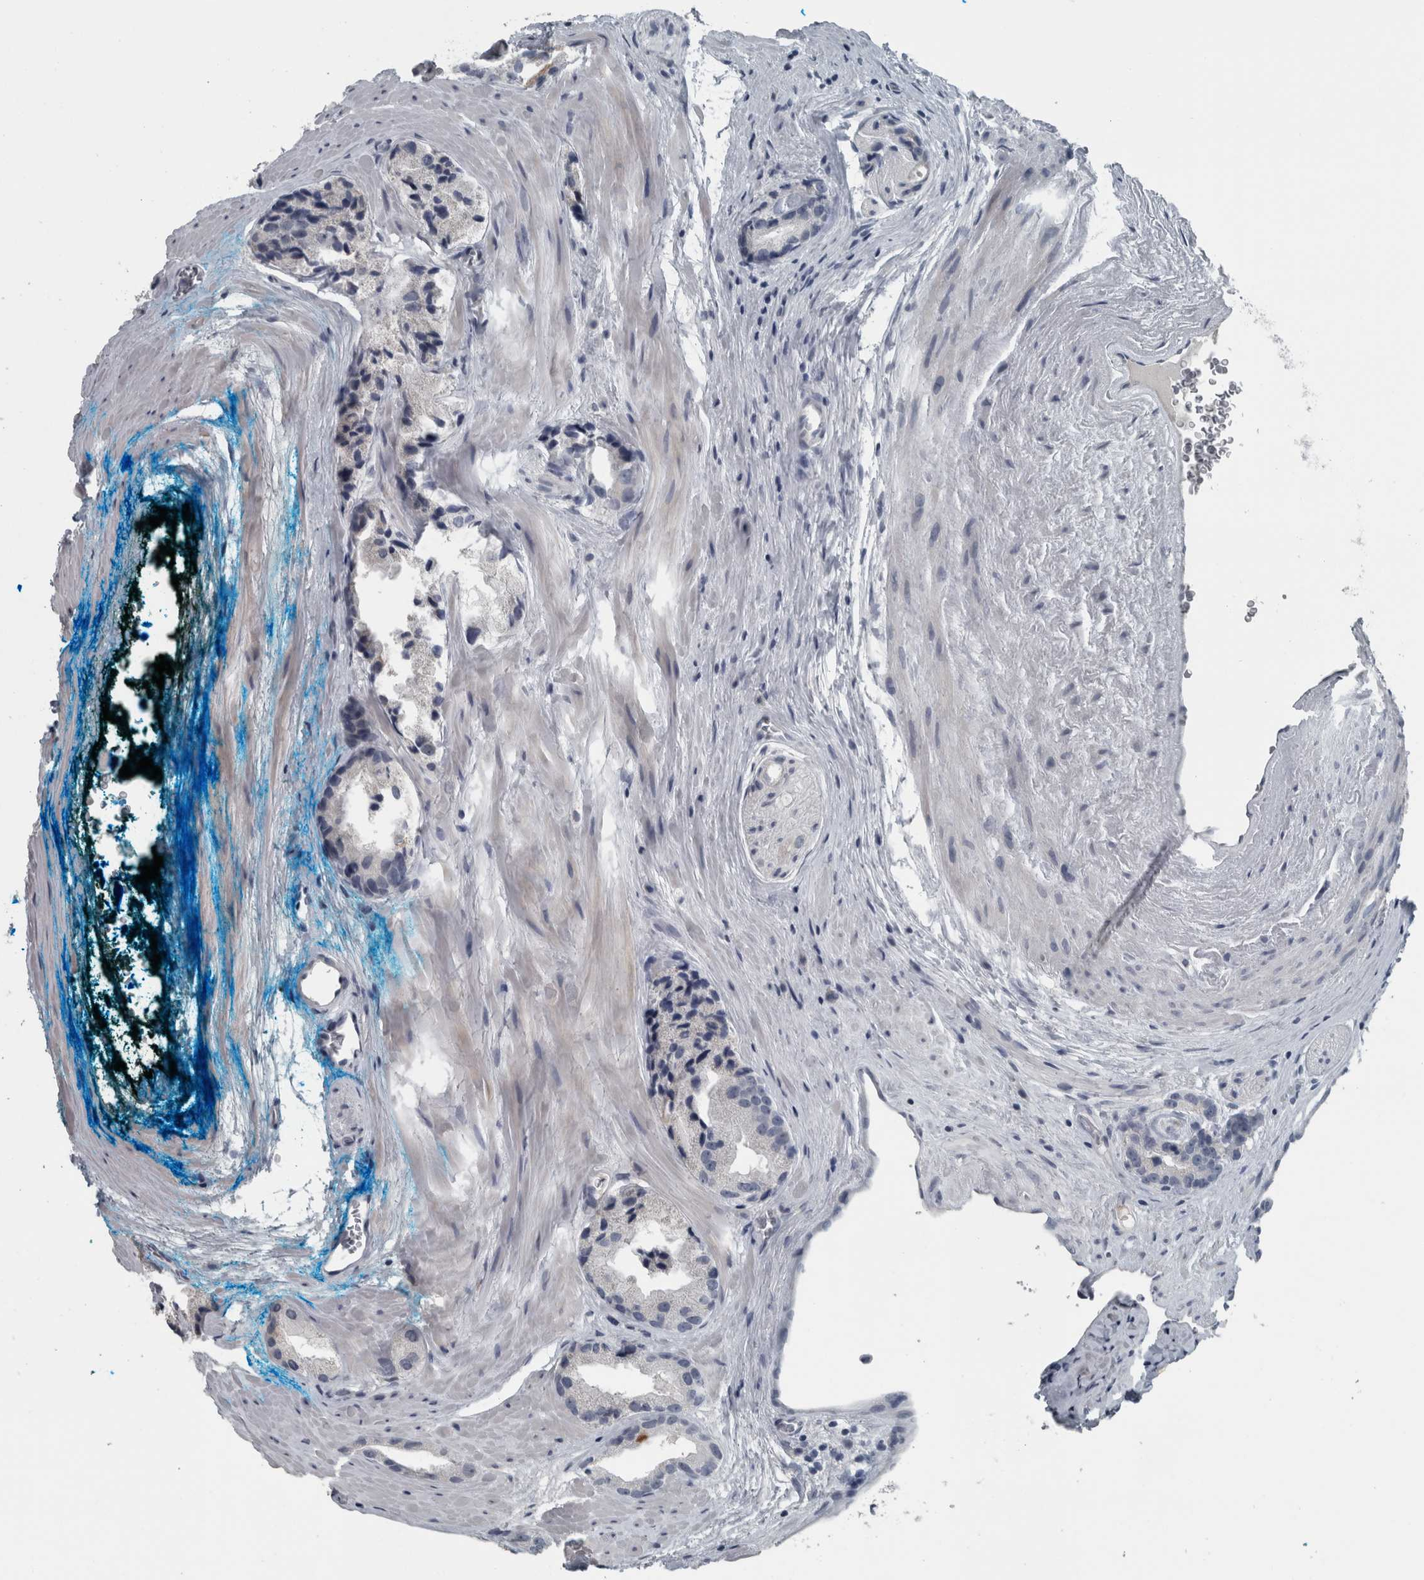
{"staining": {"intensity": "negative", "quantity": "none", "location": "none"}, "tissue": "prostate cancer", "cell_type": "Tumor cells", "image_type": "cancer", "snomed": [{"axis": "morphology", "description": "Adenocarcinoma, High grade"}, {"axis": "topography", "description": "Prostate"}], "caption": "This micrograph is of prostate cancer stained with immunohistochemistry (IHC) to label a protein in brown with the nuclei are counter-stained blue. There is no expression in tumor cells.", "gene": "KRT20", "patient": {"sex": "male", "age": 63}}